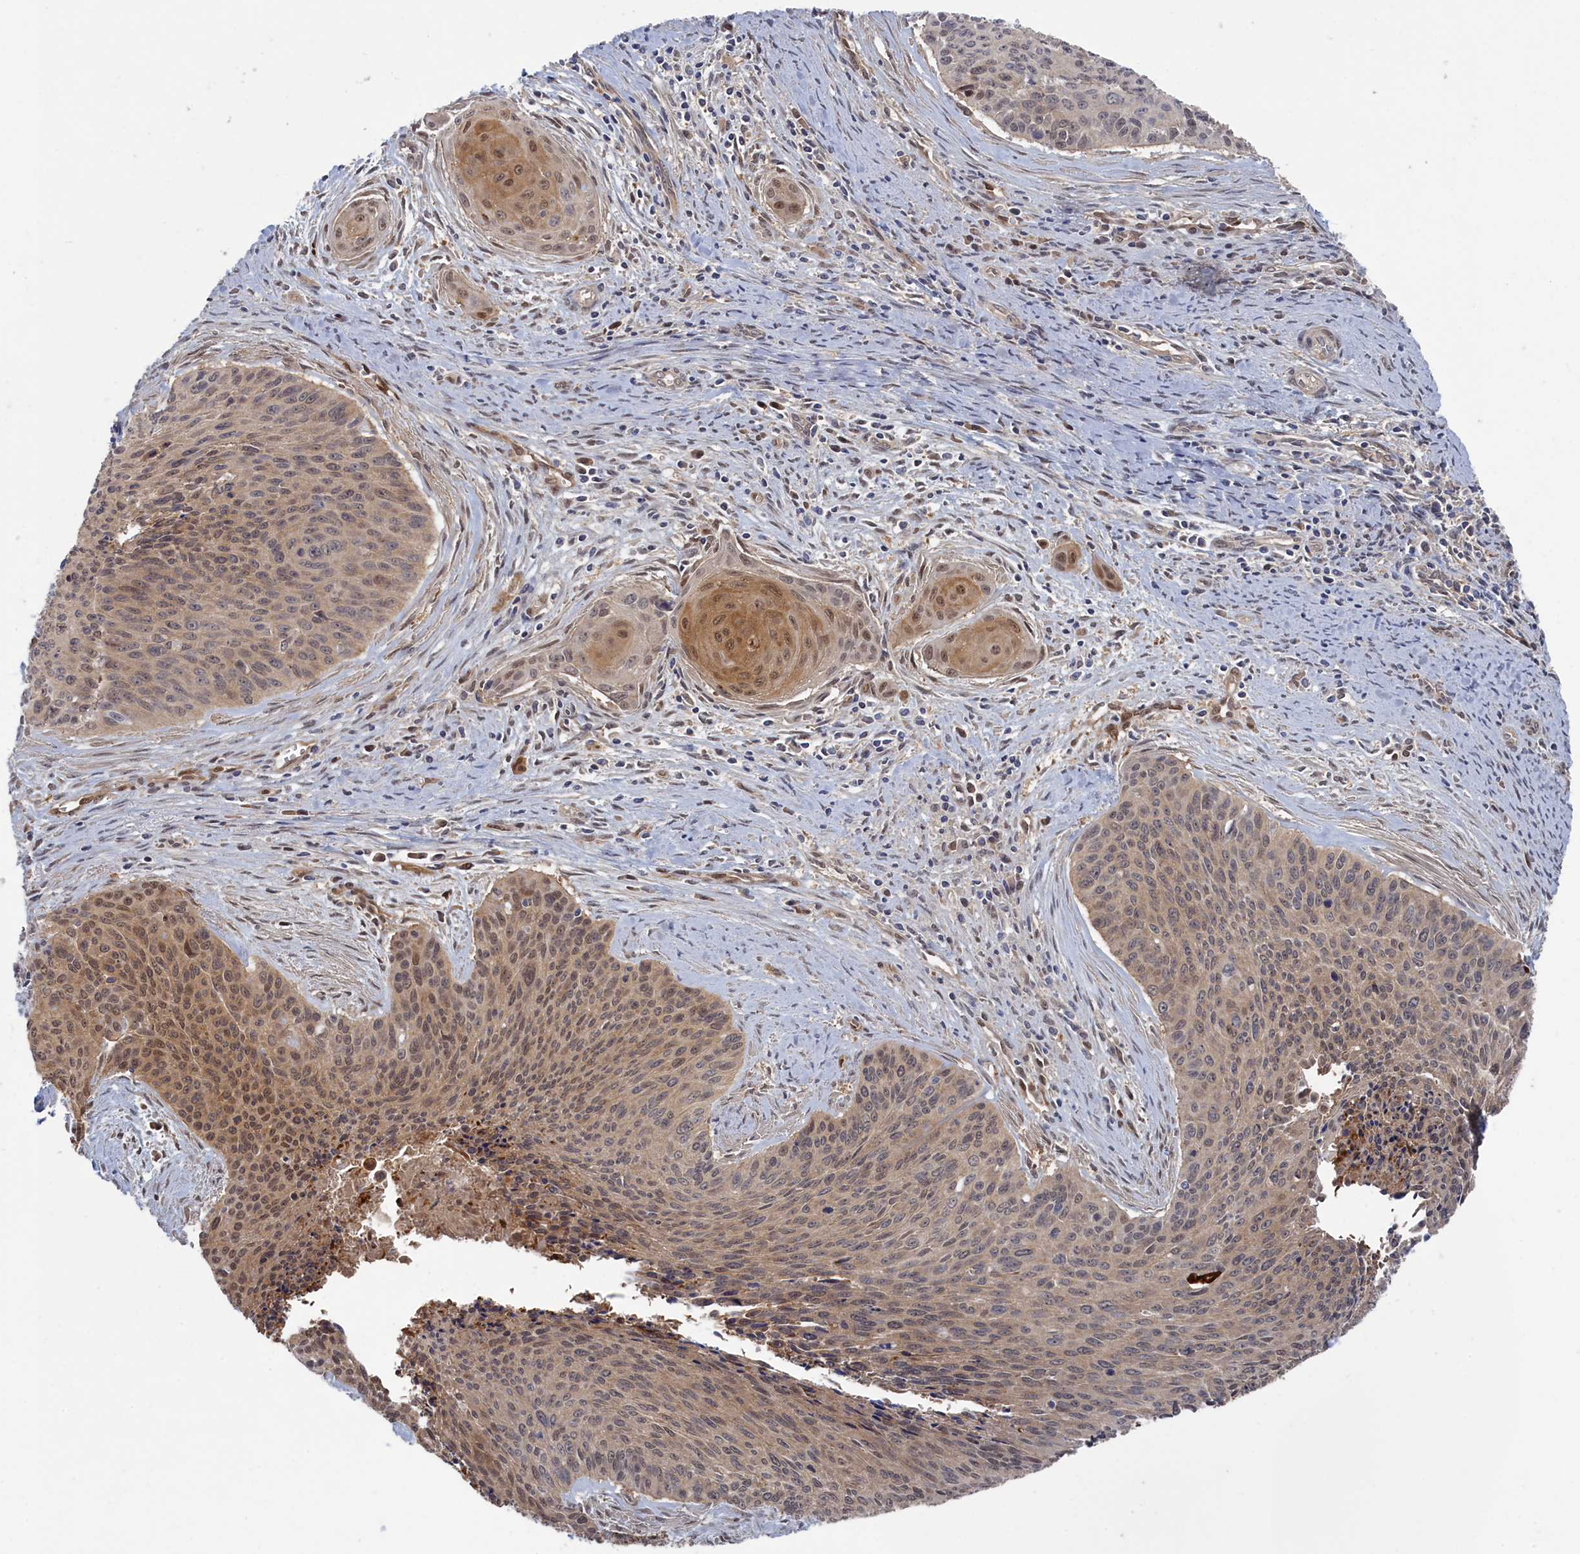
{"staining": {"intensity": "moderate", "quantity": "25%-75%", "location": "cytoplasmic/membranous,nuclear"}, "tissue": "cervical cancer", "cell_type": "Tumor cells", "image_type": "cancer", "snomed": [{"axis": "morphology", "description": "Squamous cell carcinoma, NOS"}, {"axis": "topography", "description": "Cervix"}], "caption": "This image displays immunohistochemistry (IHC) staining of cervical cancer, with medium moderate cytoplasmic/membranous and nuclear expression in about 25%-75% of tumor cells.", "gene": "IRGQ", "patient": {"sex": "female", "age": 55}}